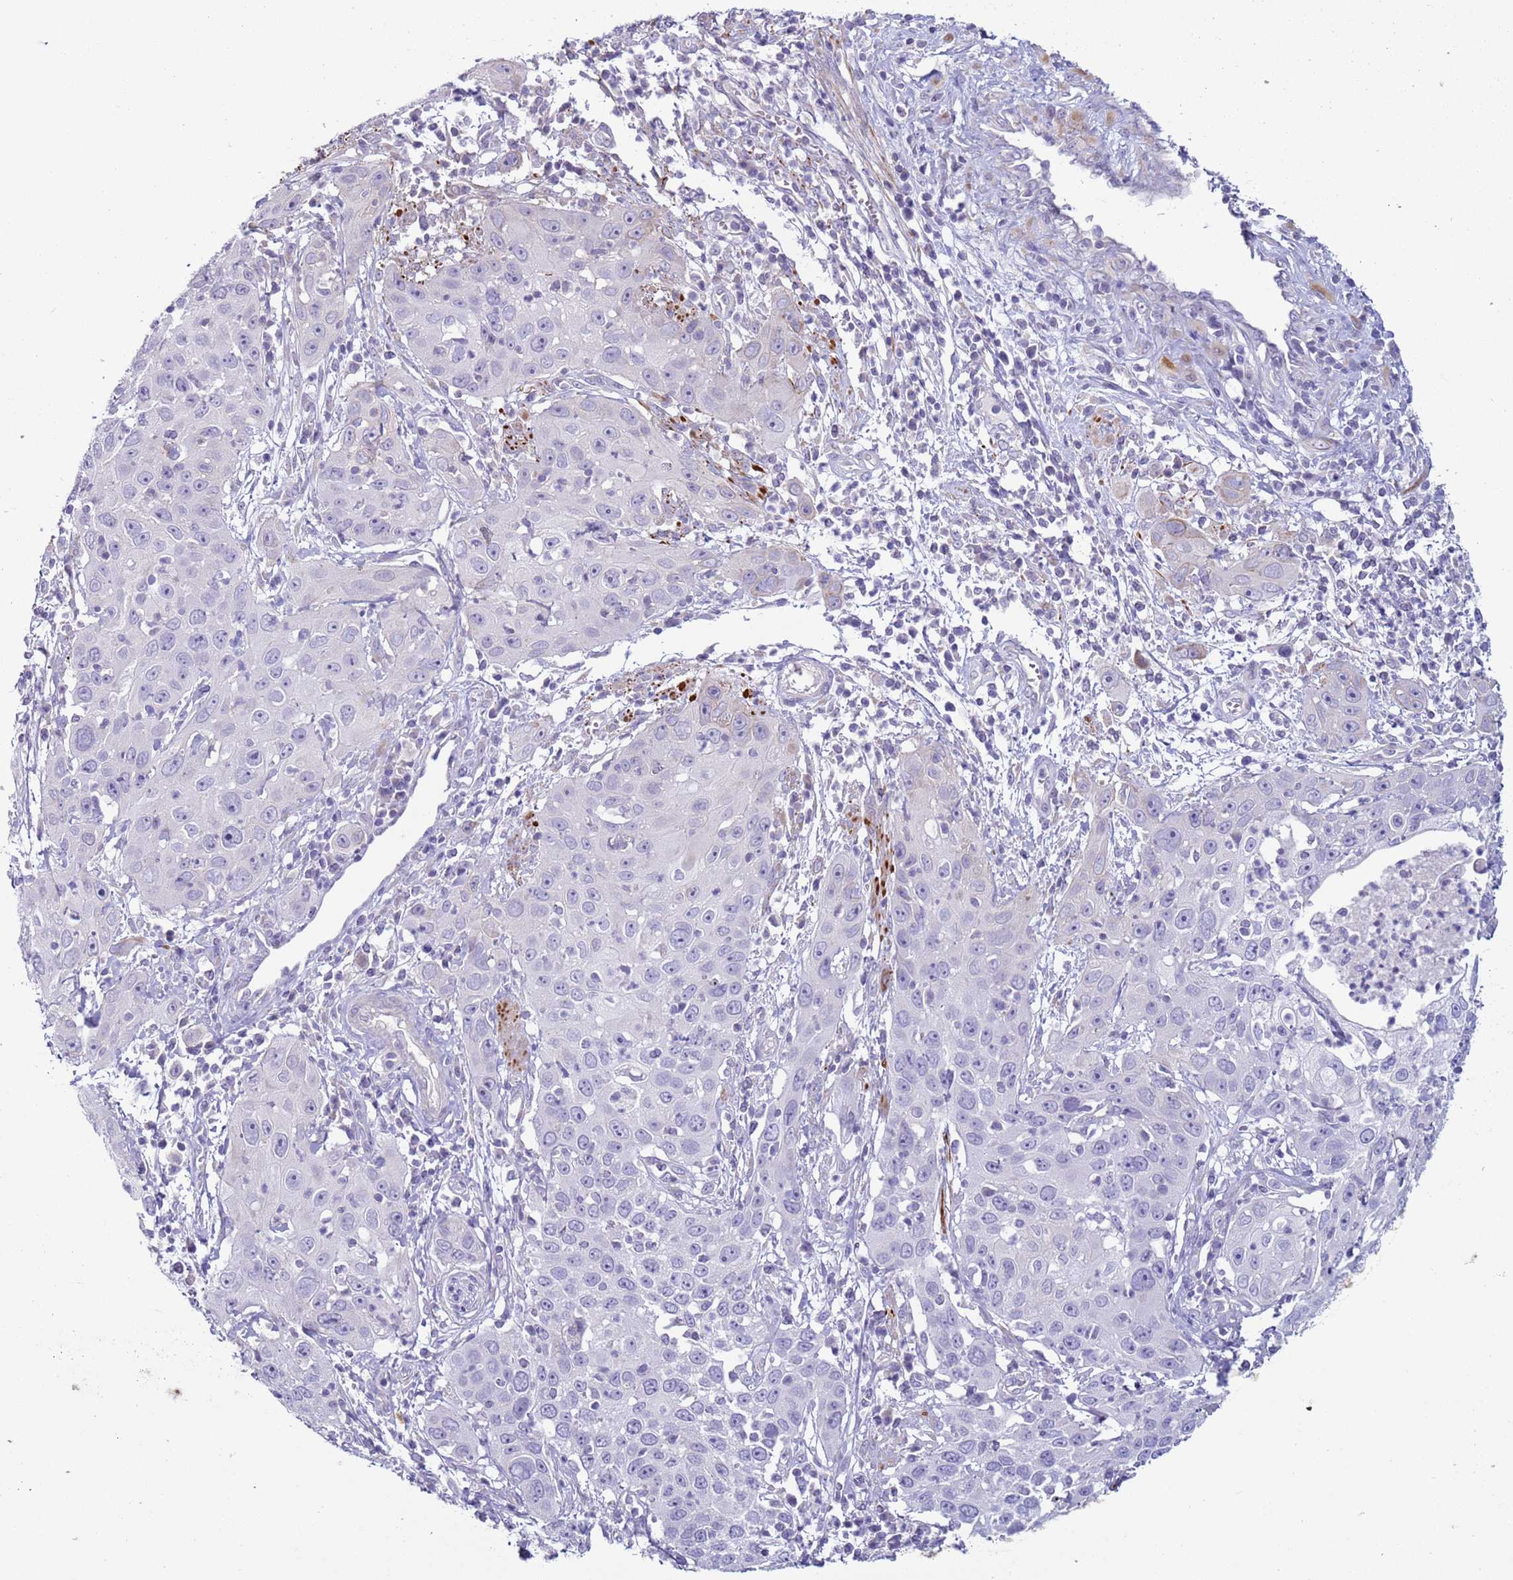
{"staining": {"intensity": "negative", "quantity": "none", "location": "none"}, "tissue": "cervical cancer", "cell_type": "Tumor cells", "image_type": "cancer", "snomed": [{"axis": "morphology", "description": "Squamous cell carcinoma, NOS"}, {"axis": "topography", "description": "Cervix"}], "caption": "Tumor cells show no significant protein expression in cervical cancer.", "gene": "NPAP1", "patient": {"sex": "female", "age": 36}}